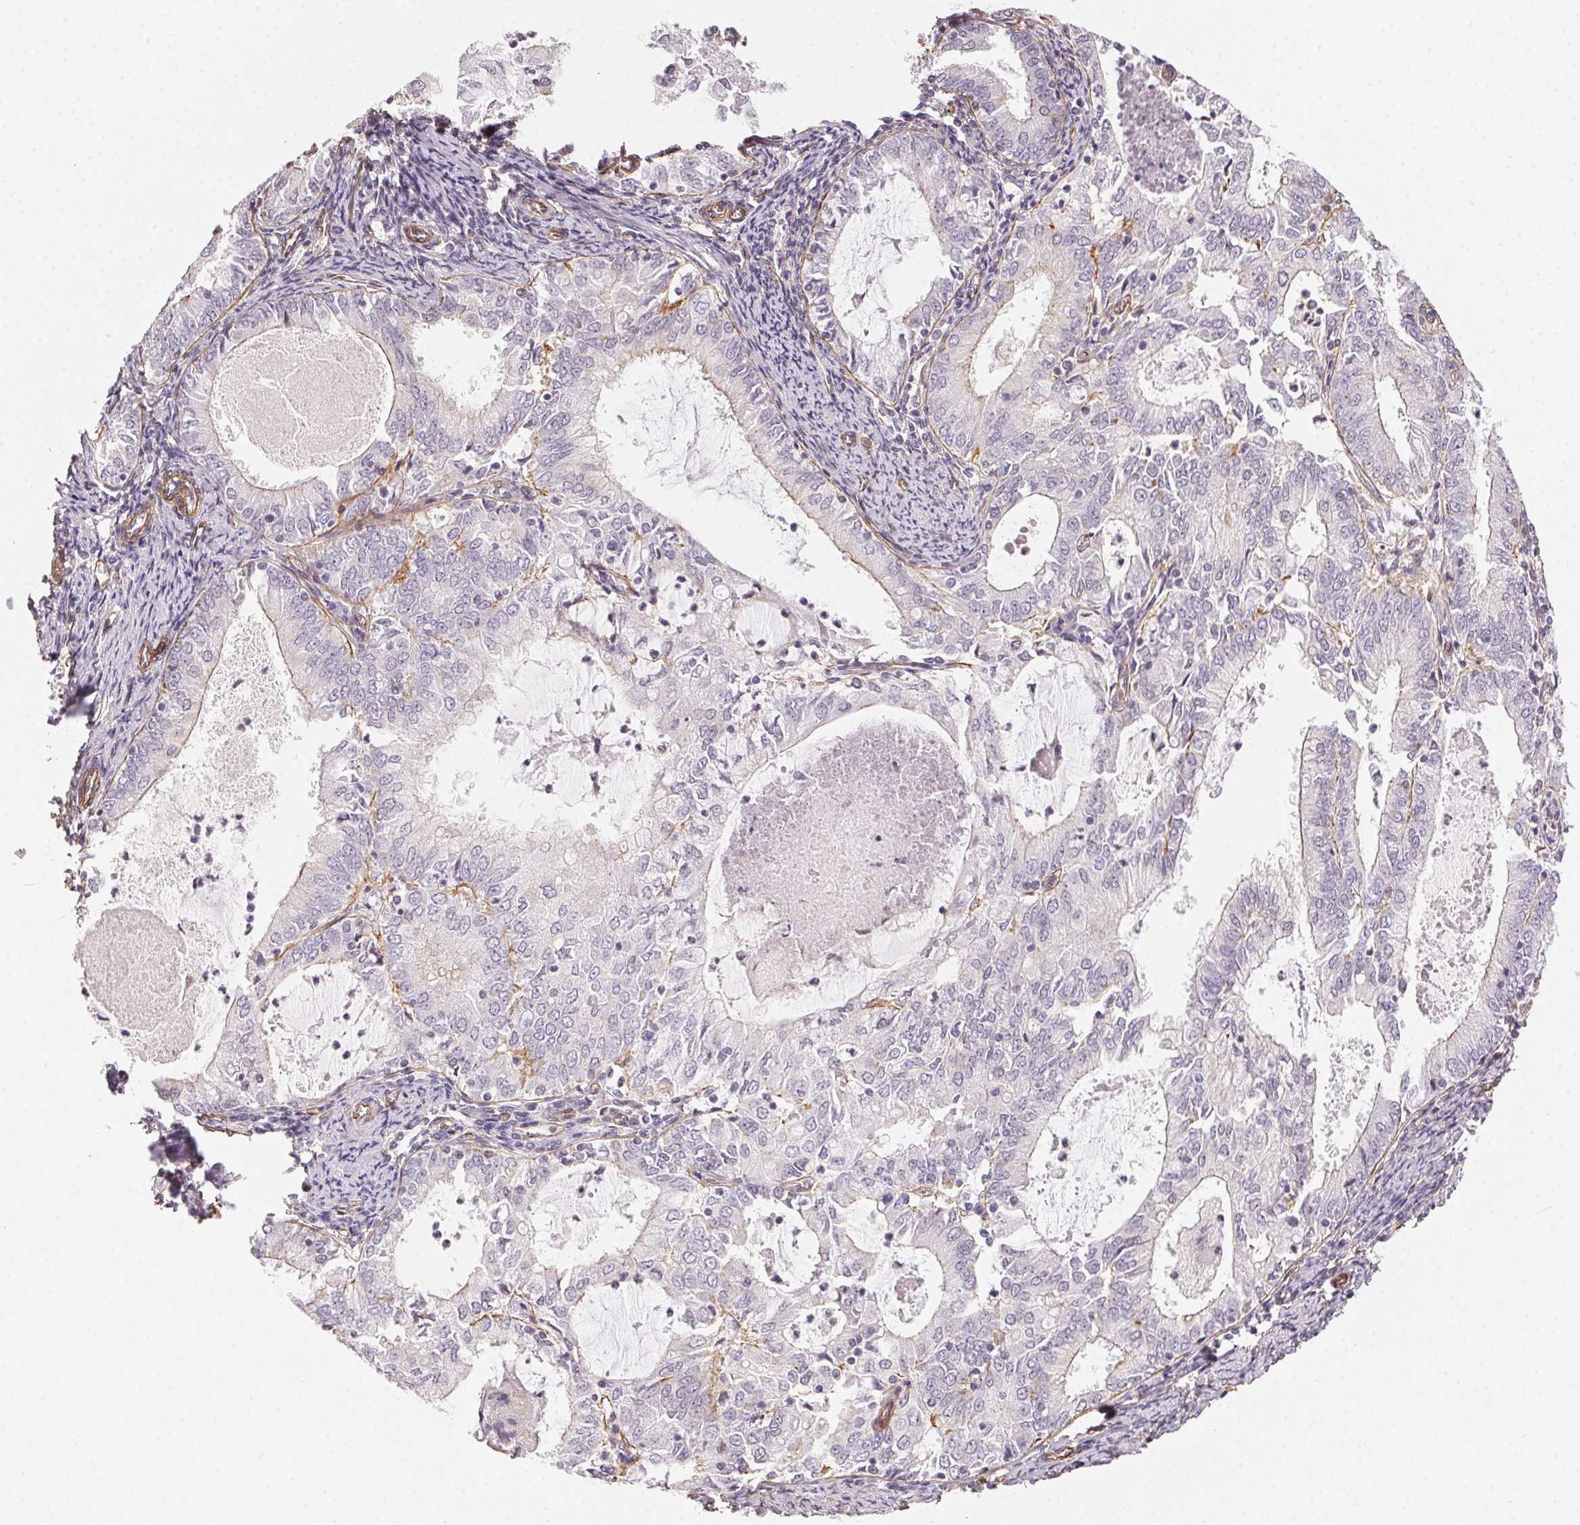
{"staining": {"intensity": "negative", "quantity": "none", "location": "none"}, "tissue": "endometrial cancer", "cell_type": "Tumor cells", "image_type": "cancer", "snomed": [{"axis": "morphology", "description": "Adenocarcinoma, NOS"}, {"axis": "topography", "description": "Endometrium"}], "caption": "Immunohistochemistry micrograph of neoplastic tissue: human adenocarcinoma (endometrial) stained with DAB shows no significant protein positivity in tumor cells. The staining was performed using DAB (3,3'-diaminobenzidine) to visualize the protein expression in brown, while the nuclei were stained in blue with hematoxylin (Magnification: 20x).", "gene": "PLA2G4F", "patient": {"sex": "female", "age": 57}}